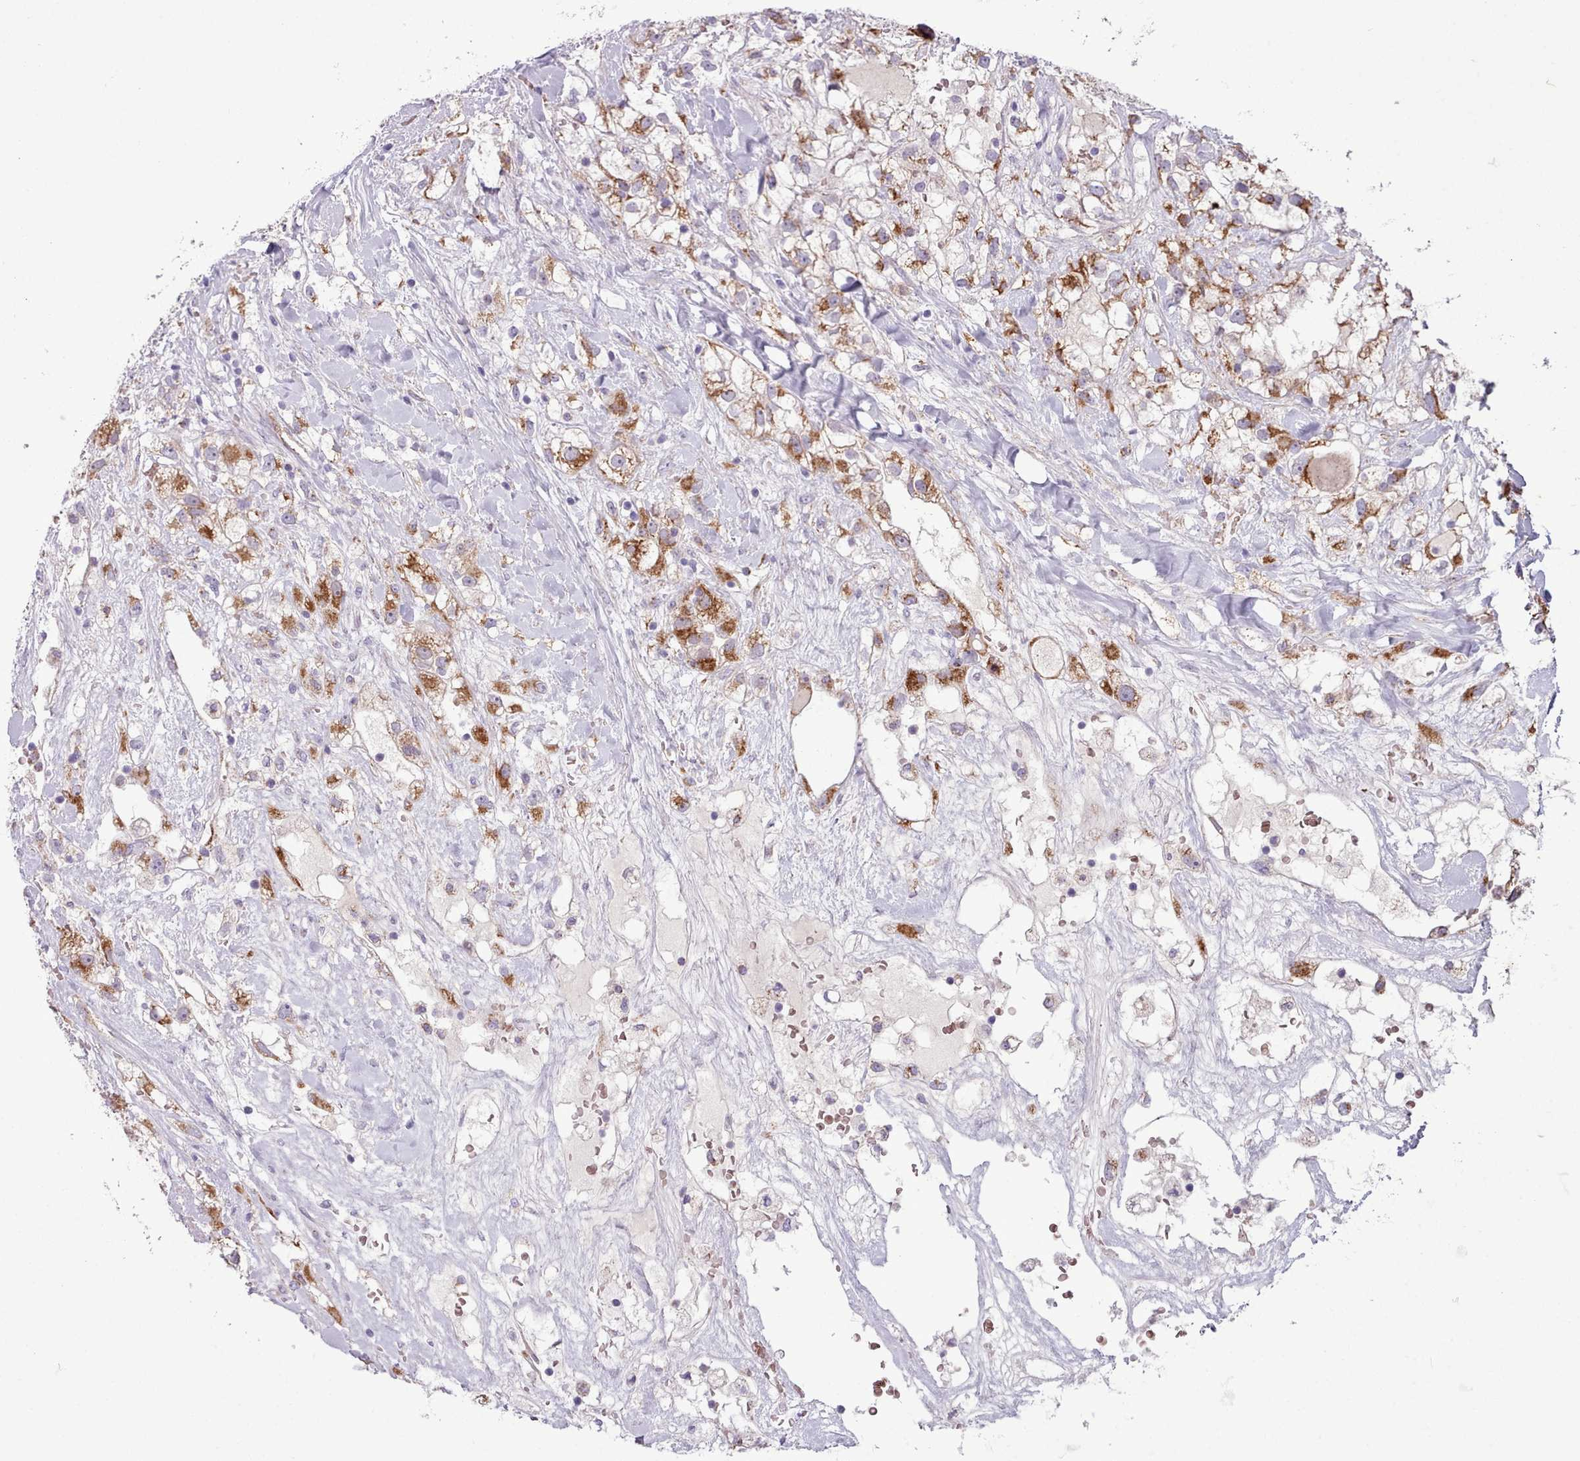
{"staining": {"intensity": "moderate", "quantity": ">75%", "location": "cytoplasmic/membranous"}, "tissue": "renal cancer", "cell_type": "Tumor cells", "image_type": "cancer", "snomed": [{"axis": "morphology", "description": "Adenocarcinoma, NOS"}, {"axis": "topography", "description": "Kidney"}], "caption": "Moderate cytoplasmic/membranous positivity for a protein is present in about >75% of tumor cells of renal cancer using IHC.", "gene": "AK4", "patient": {"sex": "male", "age": 59}}